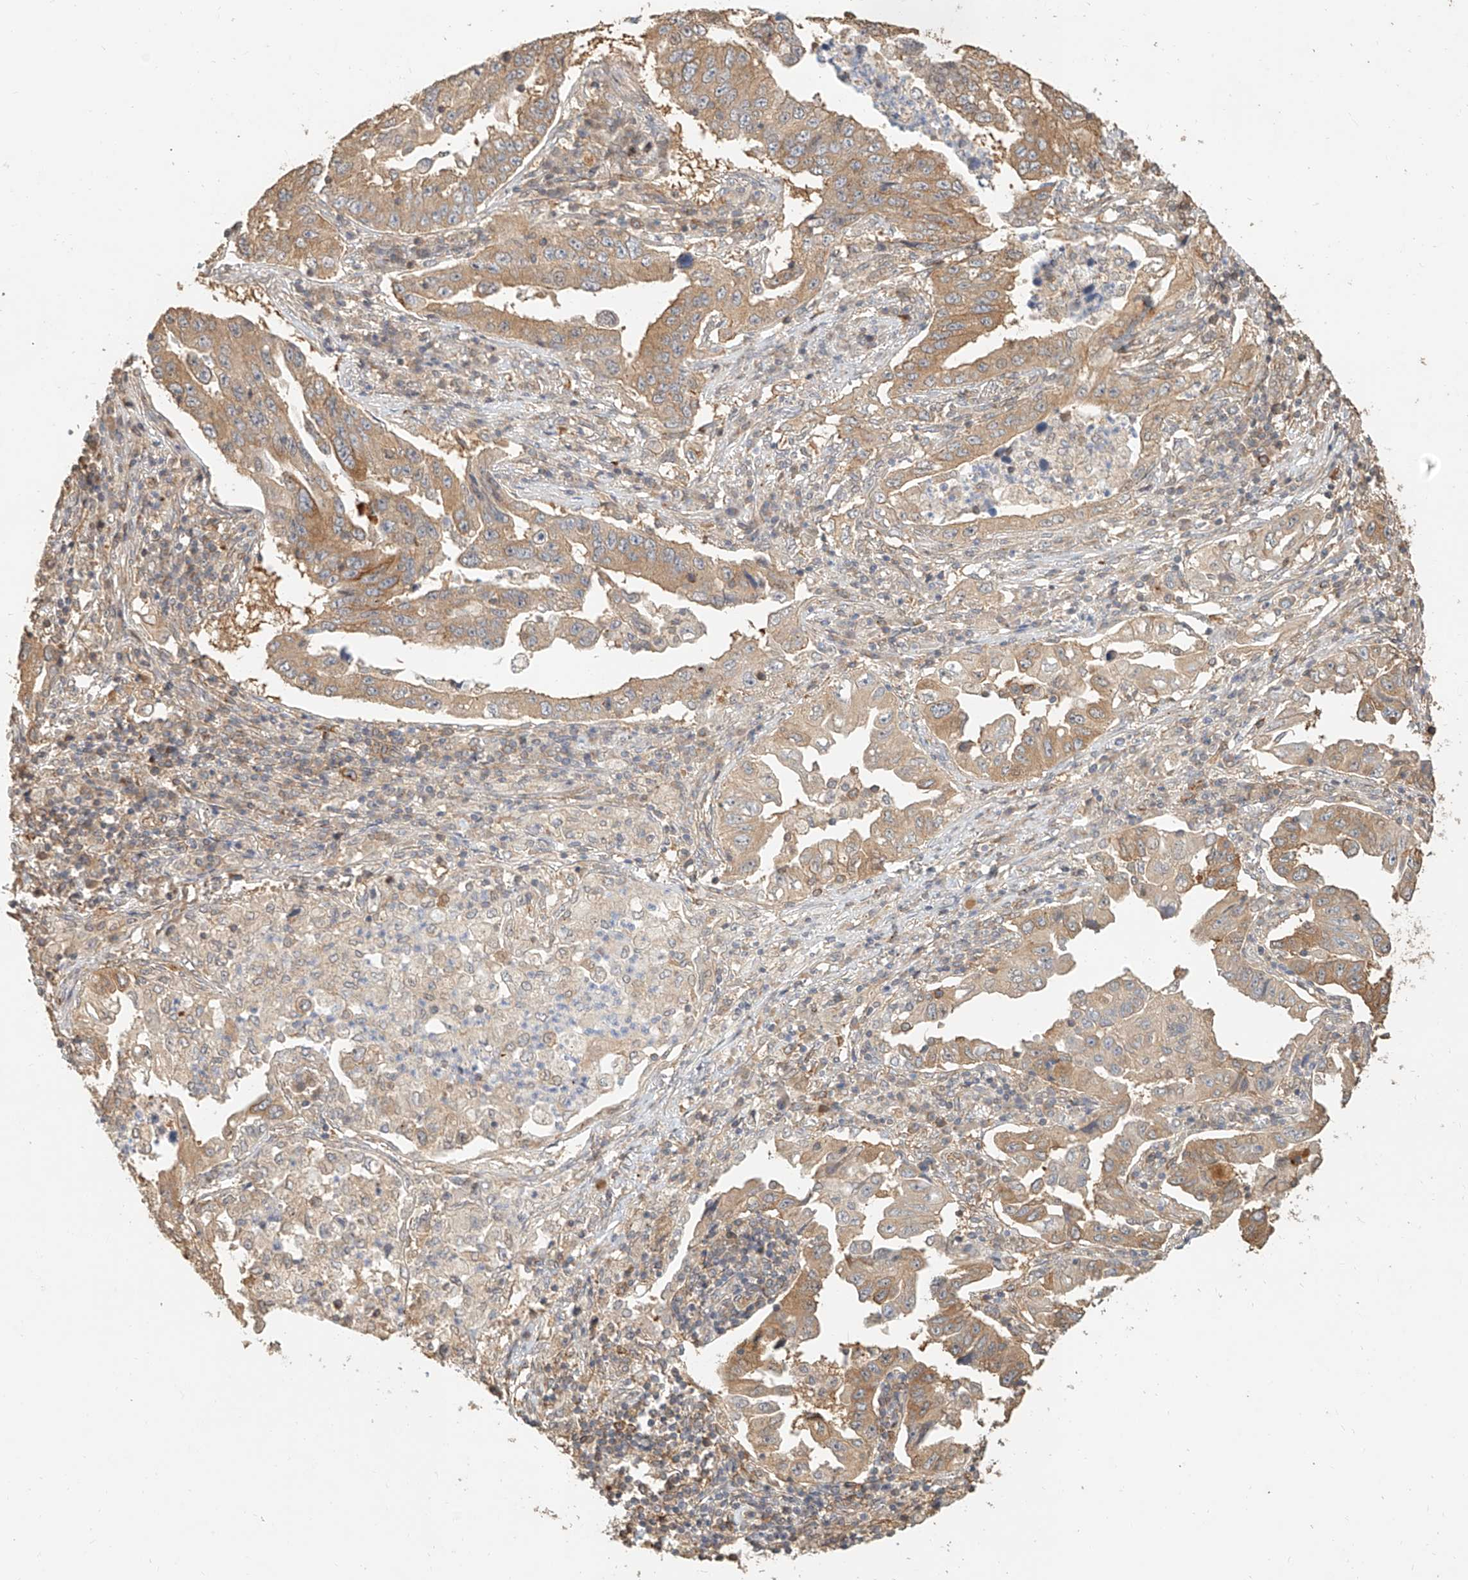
{"staining": {"intensity": "moderate", "quantity": ">75%", "location": "cytoplasmic/membranous"}, "tissue": "lung cancer", "cell_type": "Tumor cells", "image_type": "cancer", "snomed": [{"axis": "morphology", "description": "Adenocarcinoma, NOS"}, {"axis": "topography", "description": "Lung"}], "caption": "Lung cancer (adenocarcinoma) was stained to show a protein in brown. There is medium levels of moderate cytoplasmic/membranous expression in about >75% of tumor cells.", "gene": "NAP1L1", "patient": {"sex": "female", "age": 51}}